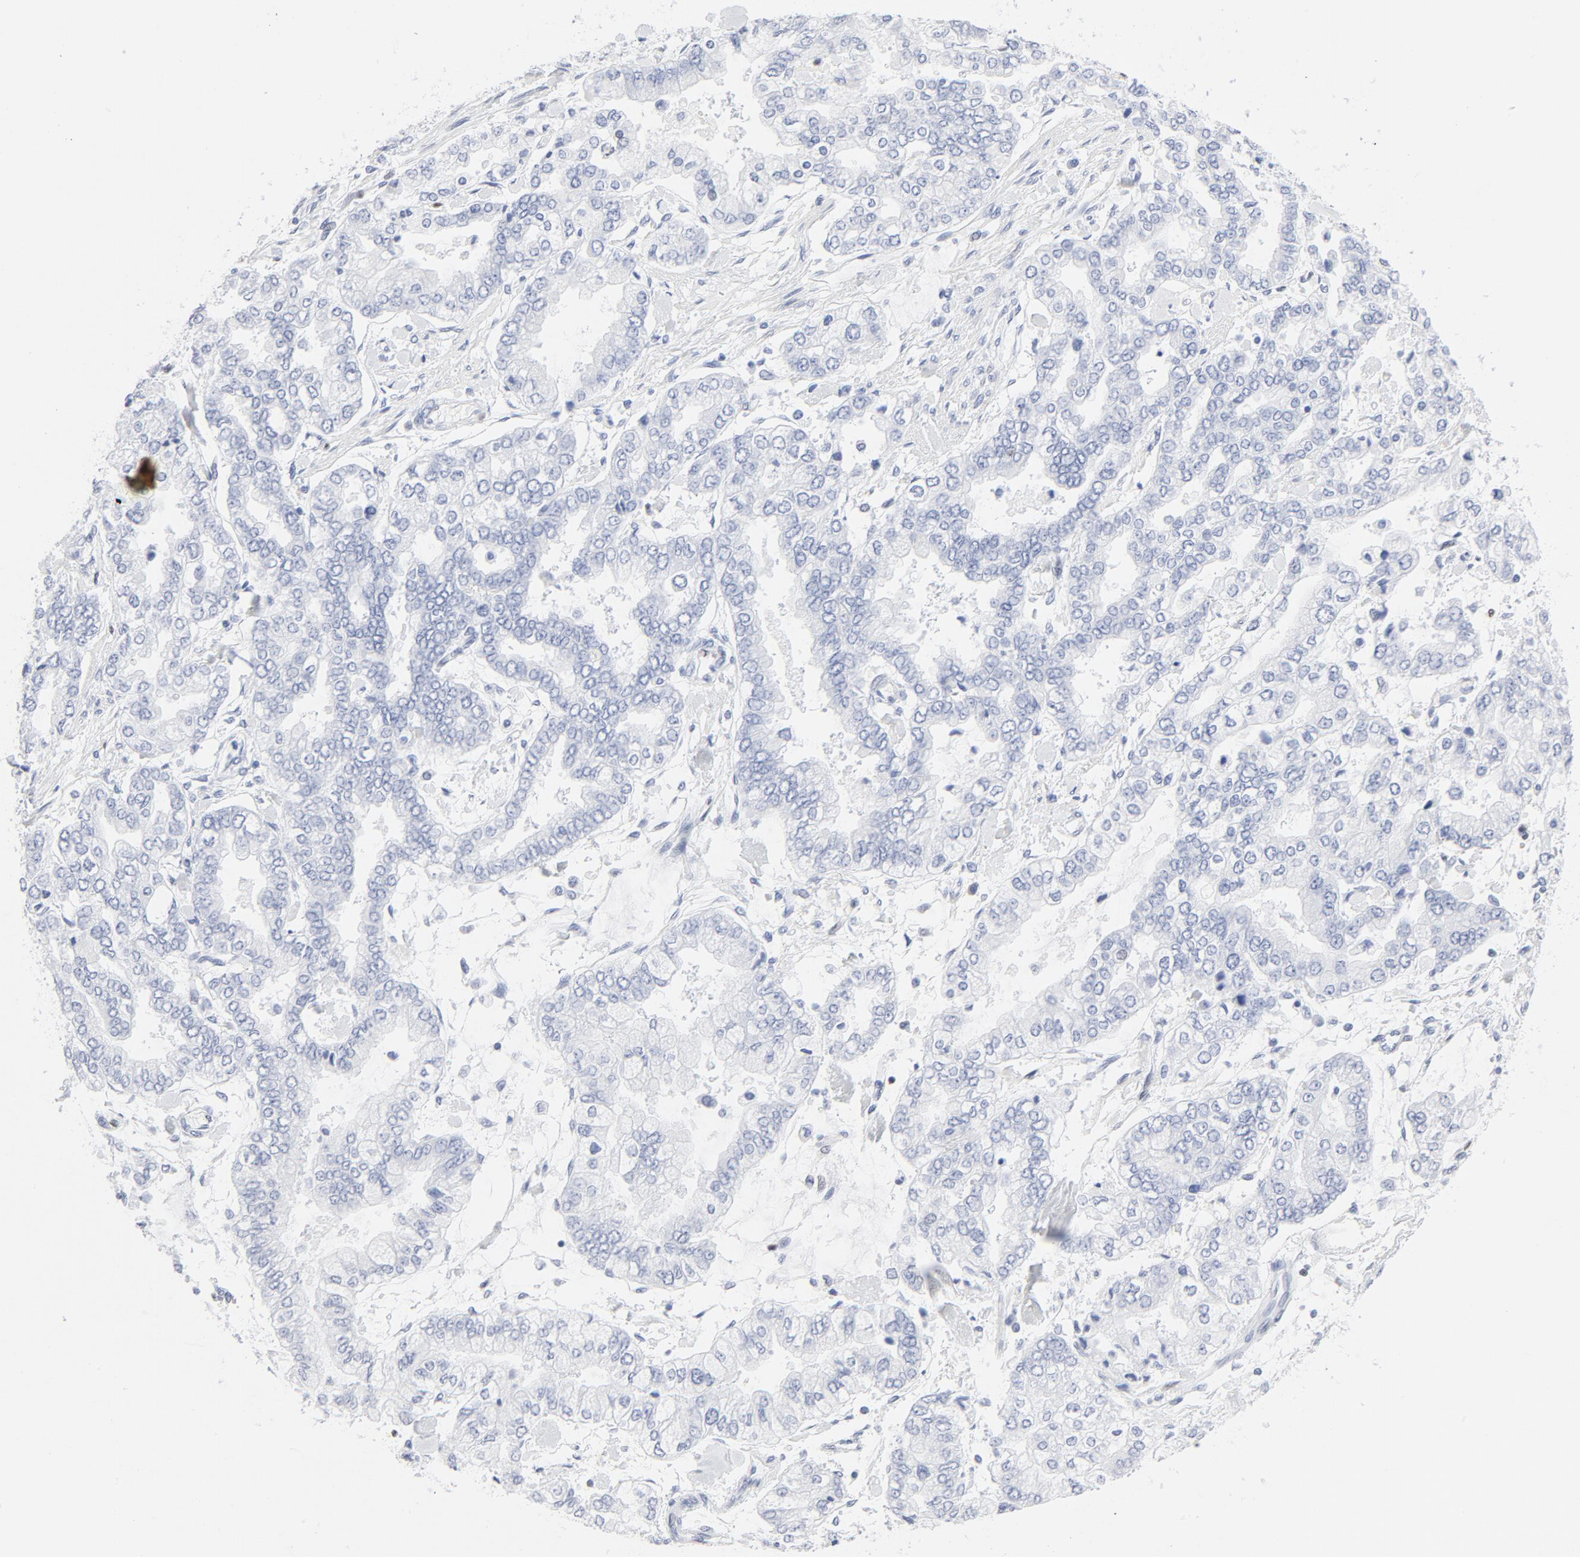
{"staining": {"intensity": "negative", "quantity": "none", "location": "none"}, "tissue": "stomach cancer", "cell_type": "Tumor cells", "image_type": "cancer", "snomed": [{"axis": "morphology", "description": "Normal tissue, NOS"}, {"axis": "morphology", "description": "Adenocarcinoma, NOS"}, {"axis": "topography", "description": "Stomach, upper"}, {"axis": "topography", "description": "Stomach"}], "caption": "An IHC image of adenocarcinoma (stomach) is shown. There is no staining in tumor cells of adenocarcinoma (stomach).", "gene": "ATF2", "patient": {"sex": "male", "age": 76}}